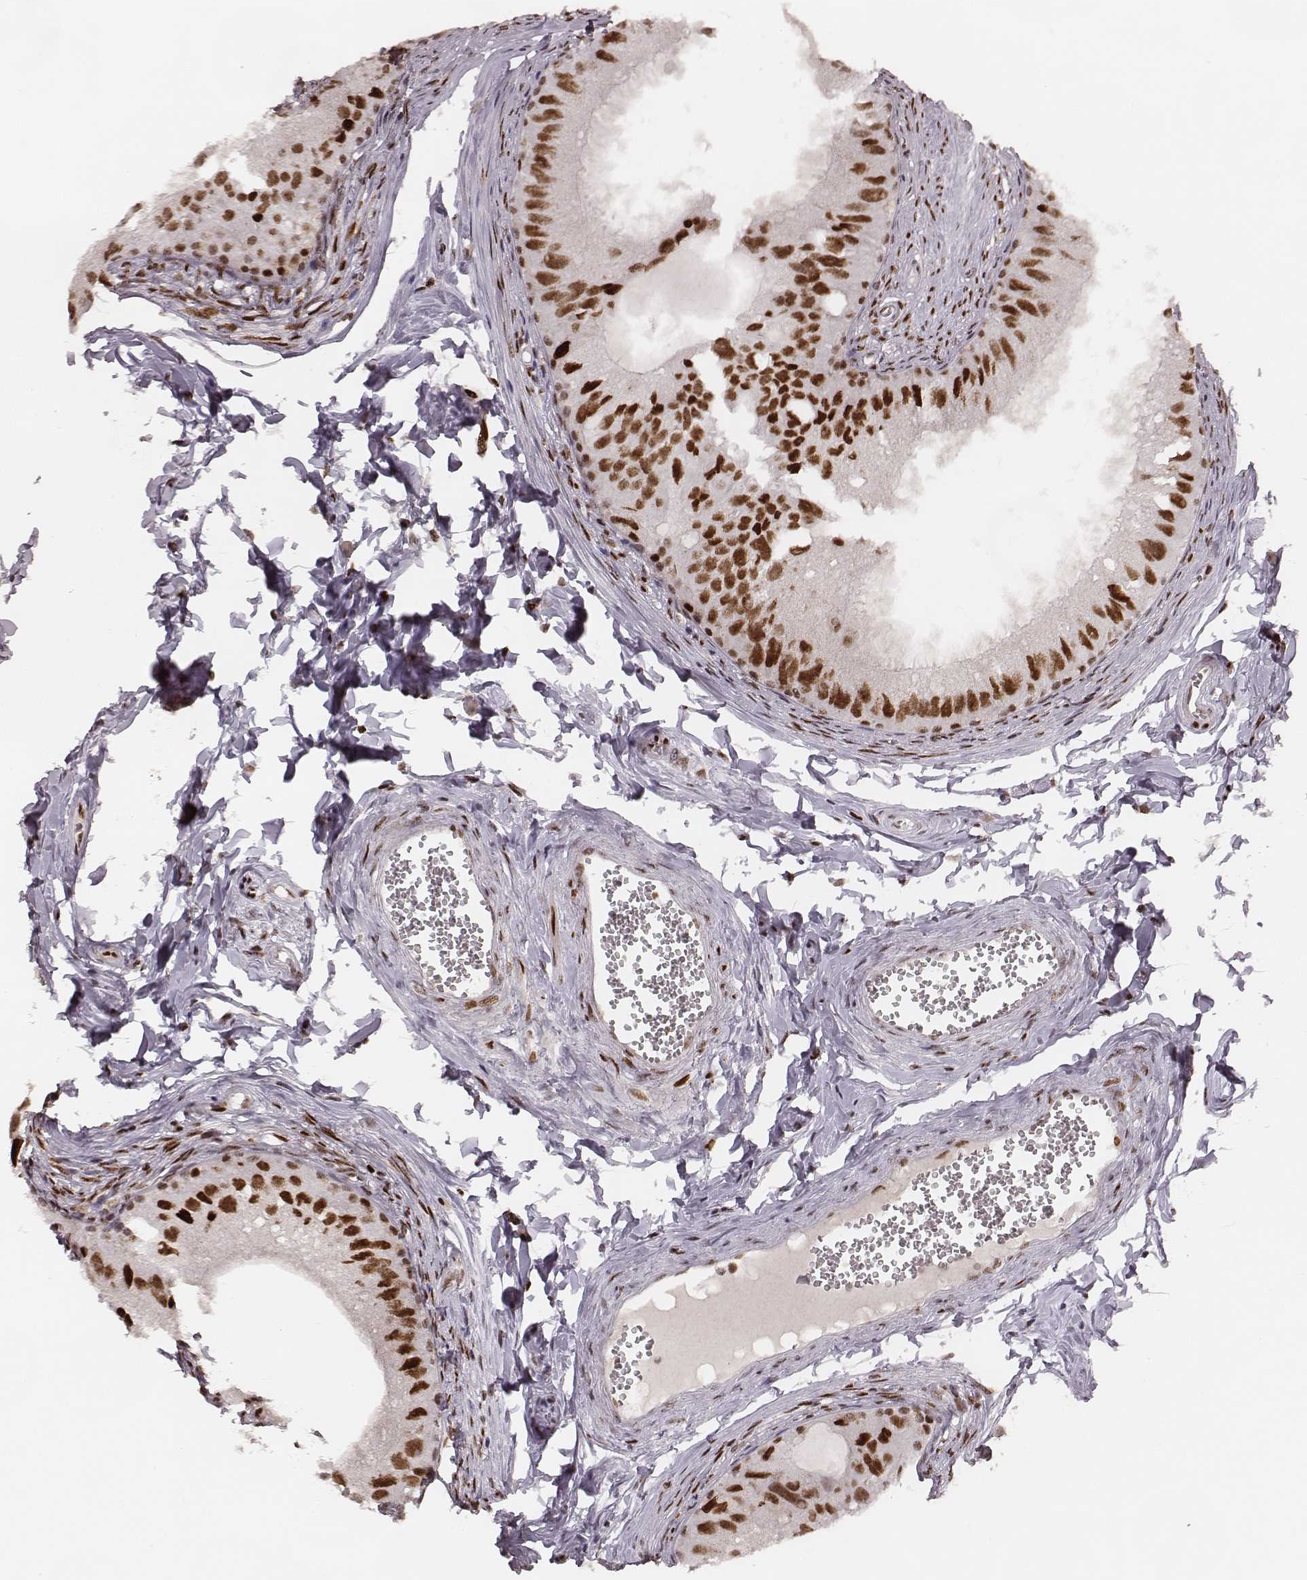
{"staining": {"intensity": "strong", "quantity": ">75%", "location": "nuclear"}, "tissue": "epididymis", "cell_type": "Glandular cells", "image_type": "normal", "snomed": [{"axis": "morphology", "description": "Normal tissue, NOS"}, {"axis": "topography", "description": "Epididymis"}], "caption": "IHC (DAB) staining of benign epididymis exhibits strong nuclear protein expression in about >75% of glandular cells. (DAB IHC with brightfield microscopy, high magnification).", "gene": "HNRNPC", "patient": {"sex": "male", "age": 45}}